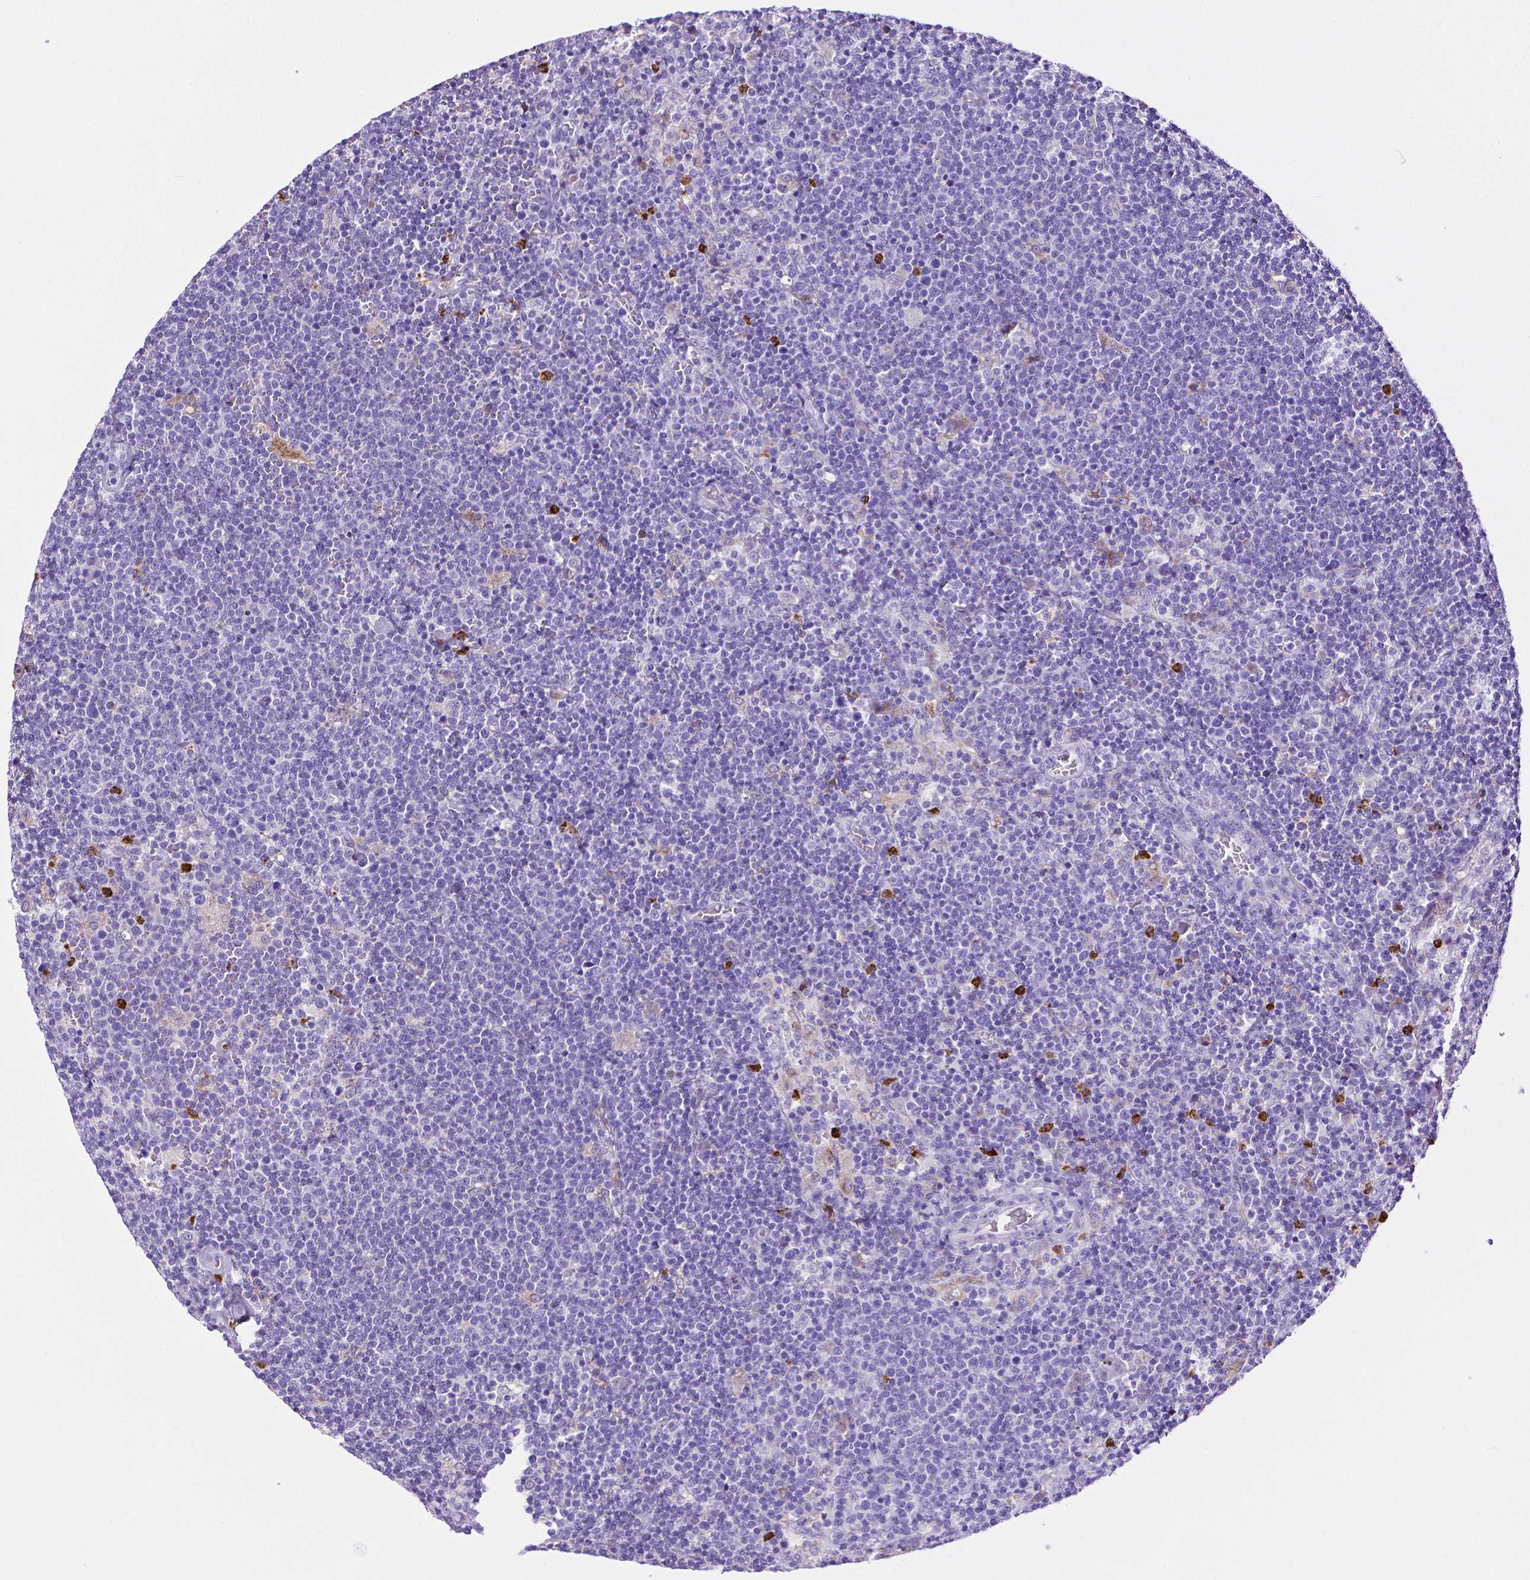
{"staining": {"intensity": "negative", "quantity": "none", "location": "none"}, "tissue": "lymphoma", "cell_type": "Tumor cells", "image_type": "cancer", "snomed": [{"axis": "morphology", "description": "Malignant lymphoma, non-Hodgkin's type, High grade"}, {"axis": "topography", "description": "Lymph node"}], "caption": "High-grade malignant lymphoma, non-Hodgkin's type was stained to show a protein in brown. There is no significant positivity in tumor cells. Nuclei are stained in blue.", "gene": "MMP9", "patient": {"sex": "male", "age": 61}}